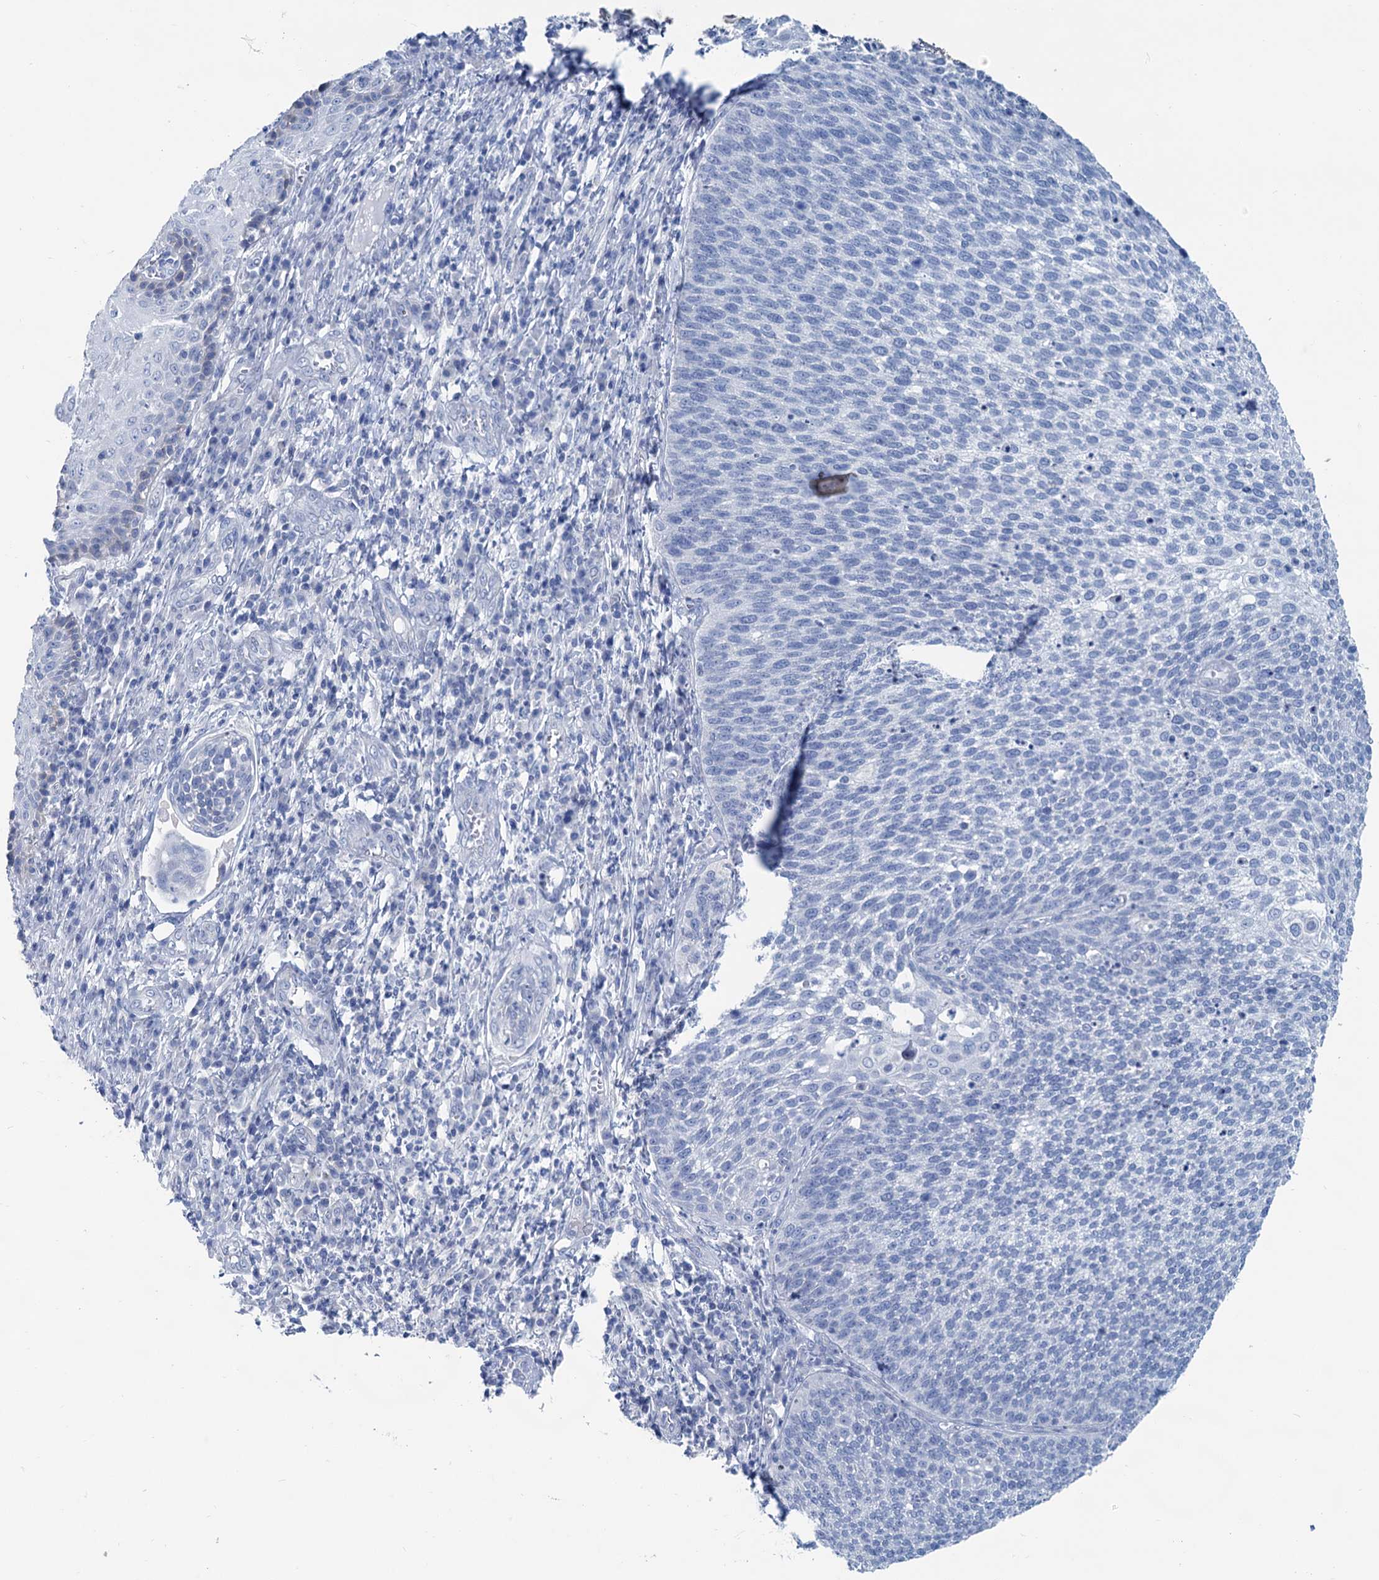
{"staining": {"intensity": "negative", "quantity": "none", "location": "none"}, "tissue": "cervical cancer", "cell_type": "Tumor cells", "image_type": "cancer", "snomed": [{"axis": "morphology", "description": "Squamous cell carcinoma, NOS"}, {"axis": "topography", "description": "Cervix"}], "caption": "Tumor cells are negative for brown protein staining in cervical cancer.", "gene": "SLC1A3", "patient": {"sex": "female", "age": 34}}